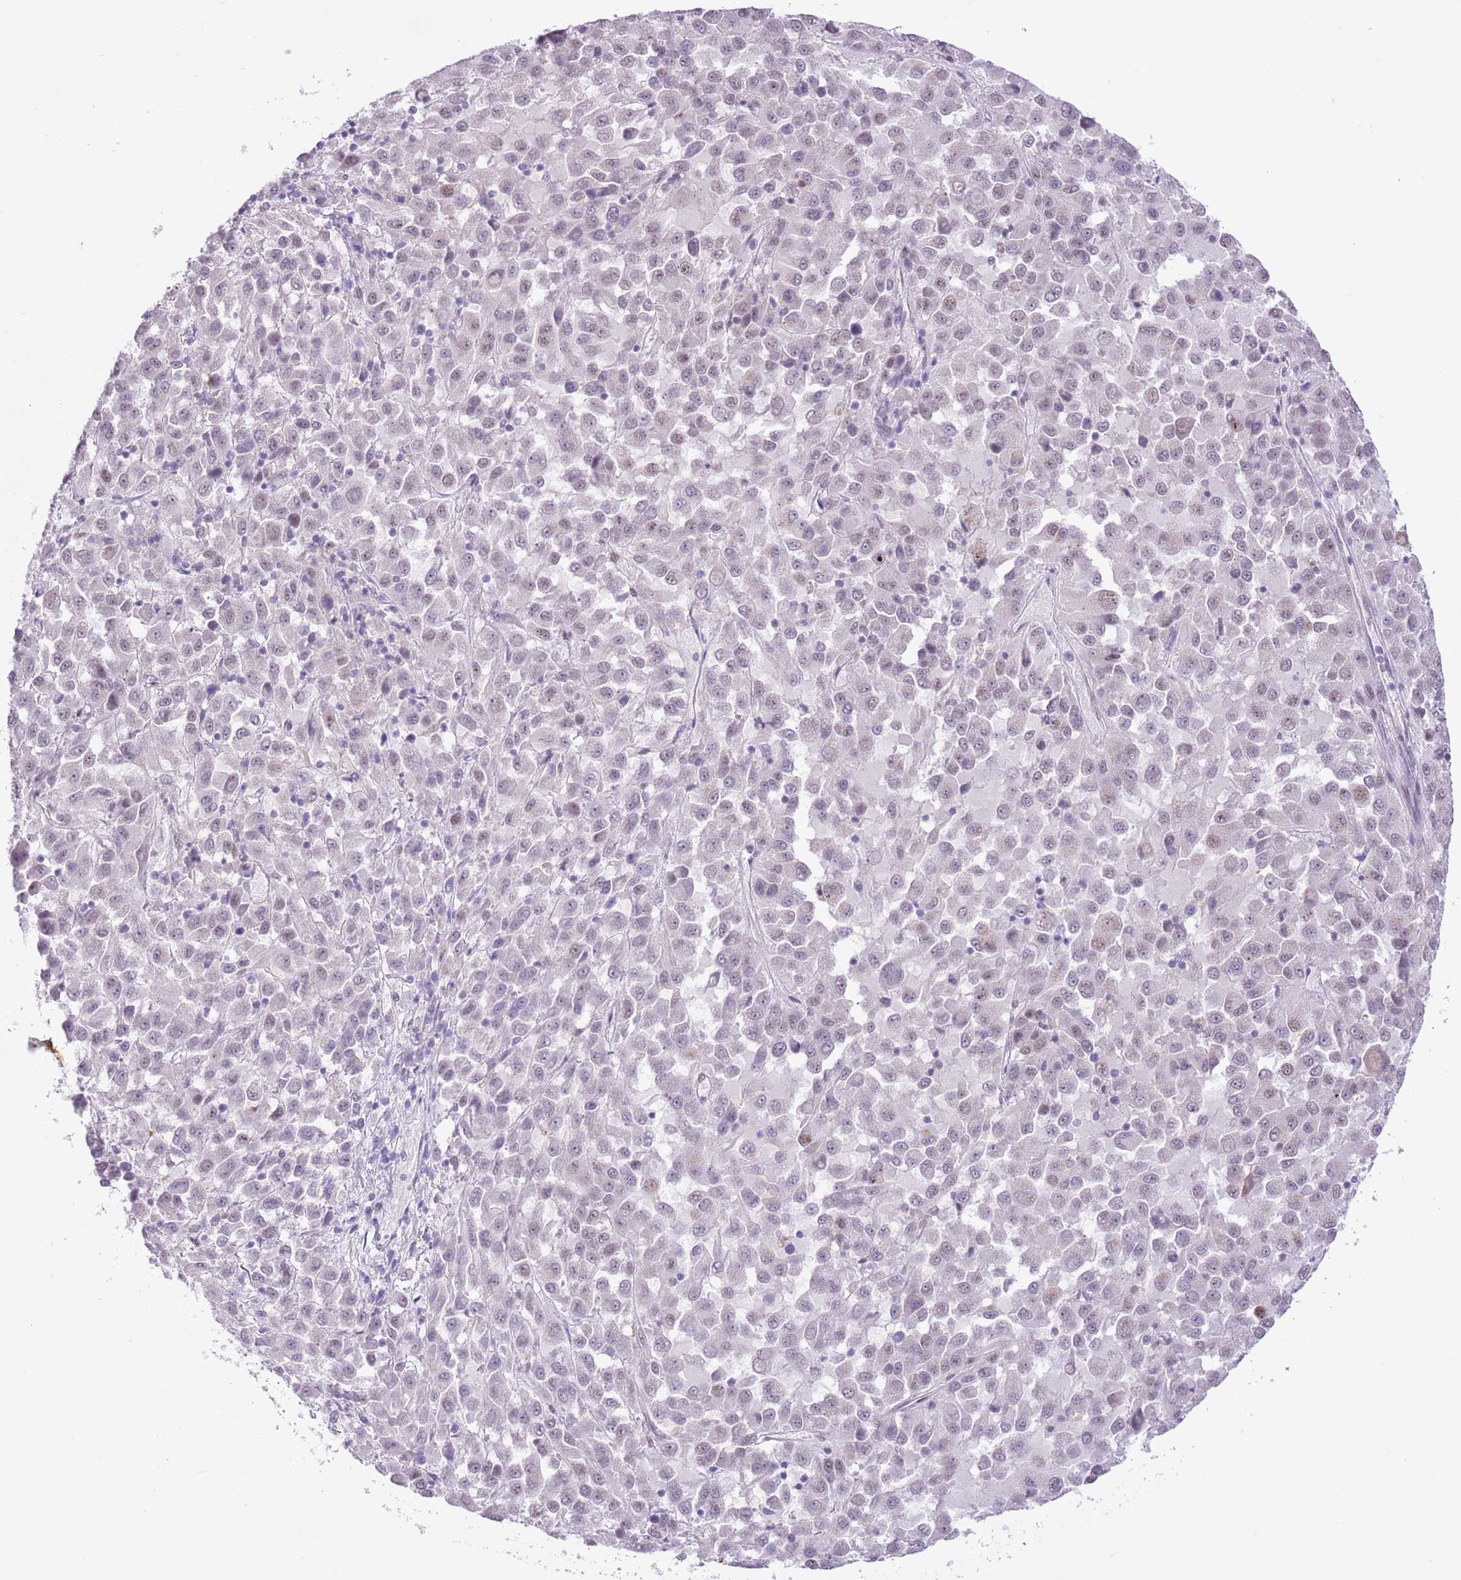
{"staining": {"intensity": "negative", "quantity": "none", "location": "none"}, "tissue": "melanoma", "cell_type": "Tumor cells", "image_type": "cancer", "snomed": [{"axis": "morphology", "description": "Malignant melanoma, Metastatic site"}, {"axis": "topography", "description": "Lung"}], "caption": "Human malignant melanoma (metastatic site) stained for a protein using IHC displays no expression in tumor cells.", "gene": "NACC2", "patient": {"sex": "male", "age": 64}}